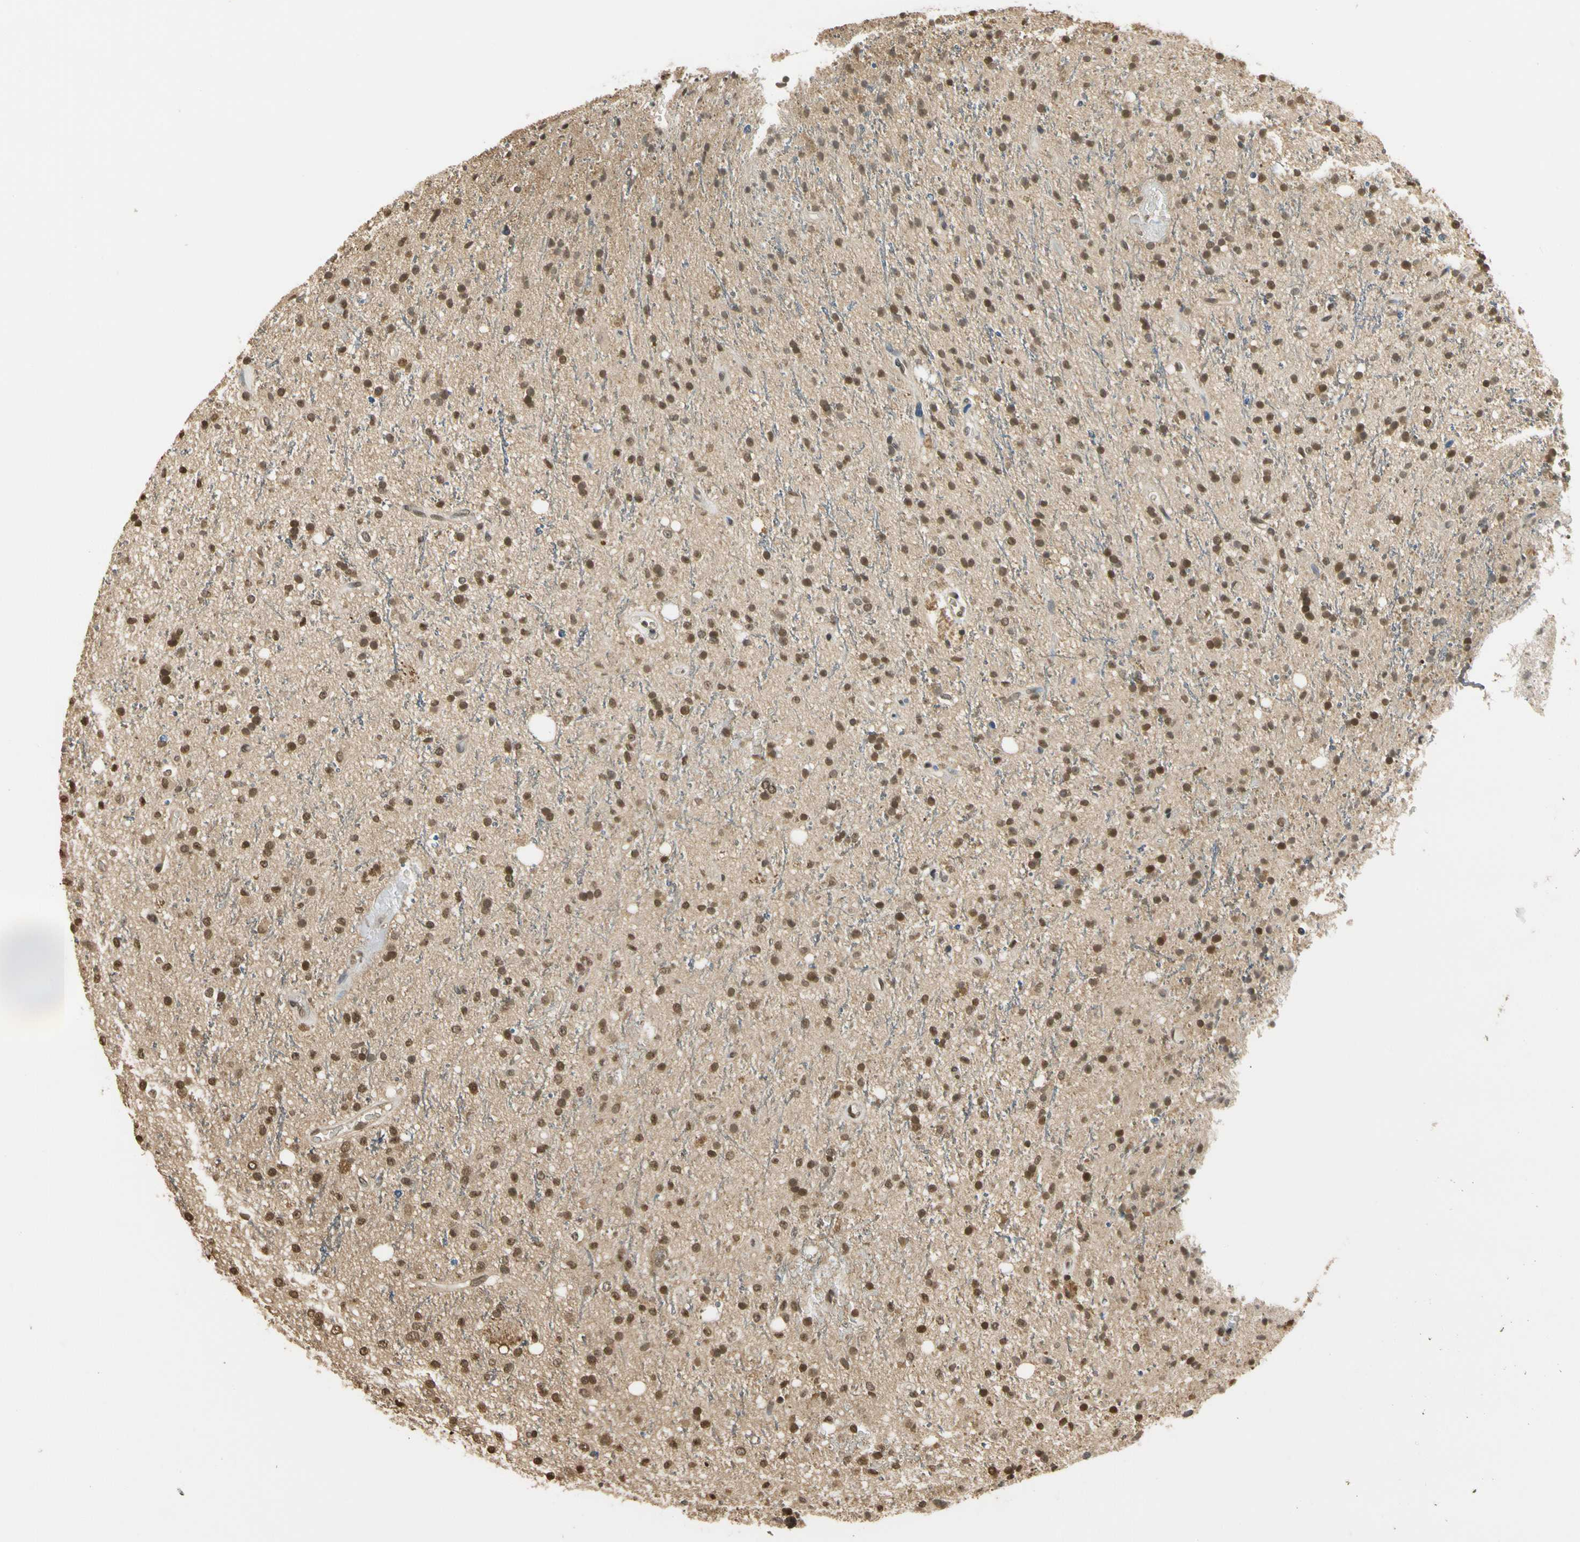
{"staining": {"intensity": "moderate", "quantity": ">75%", "location": "cytoplasmic/membranous,nuclear"}, "tissue": "glioma", "cell_type": "Tumor cells", "image_type": "cancer", "snomed": [{"axis": "morphology", "description": "Glioma, malignant, High grade"}, {"axis": "topography", "description": "Brain"}], "caption": "Tumor cells reveal medium levels of moderate cytoplasmic/membranous and nuclear expression in about >75% of cells in malignant glioma (high-grade). Nuclei are stained in blue.", "gene": "SOD1", "patient": {"sex": "male", "age": 47}}